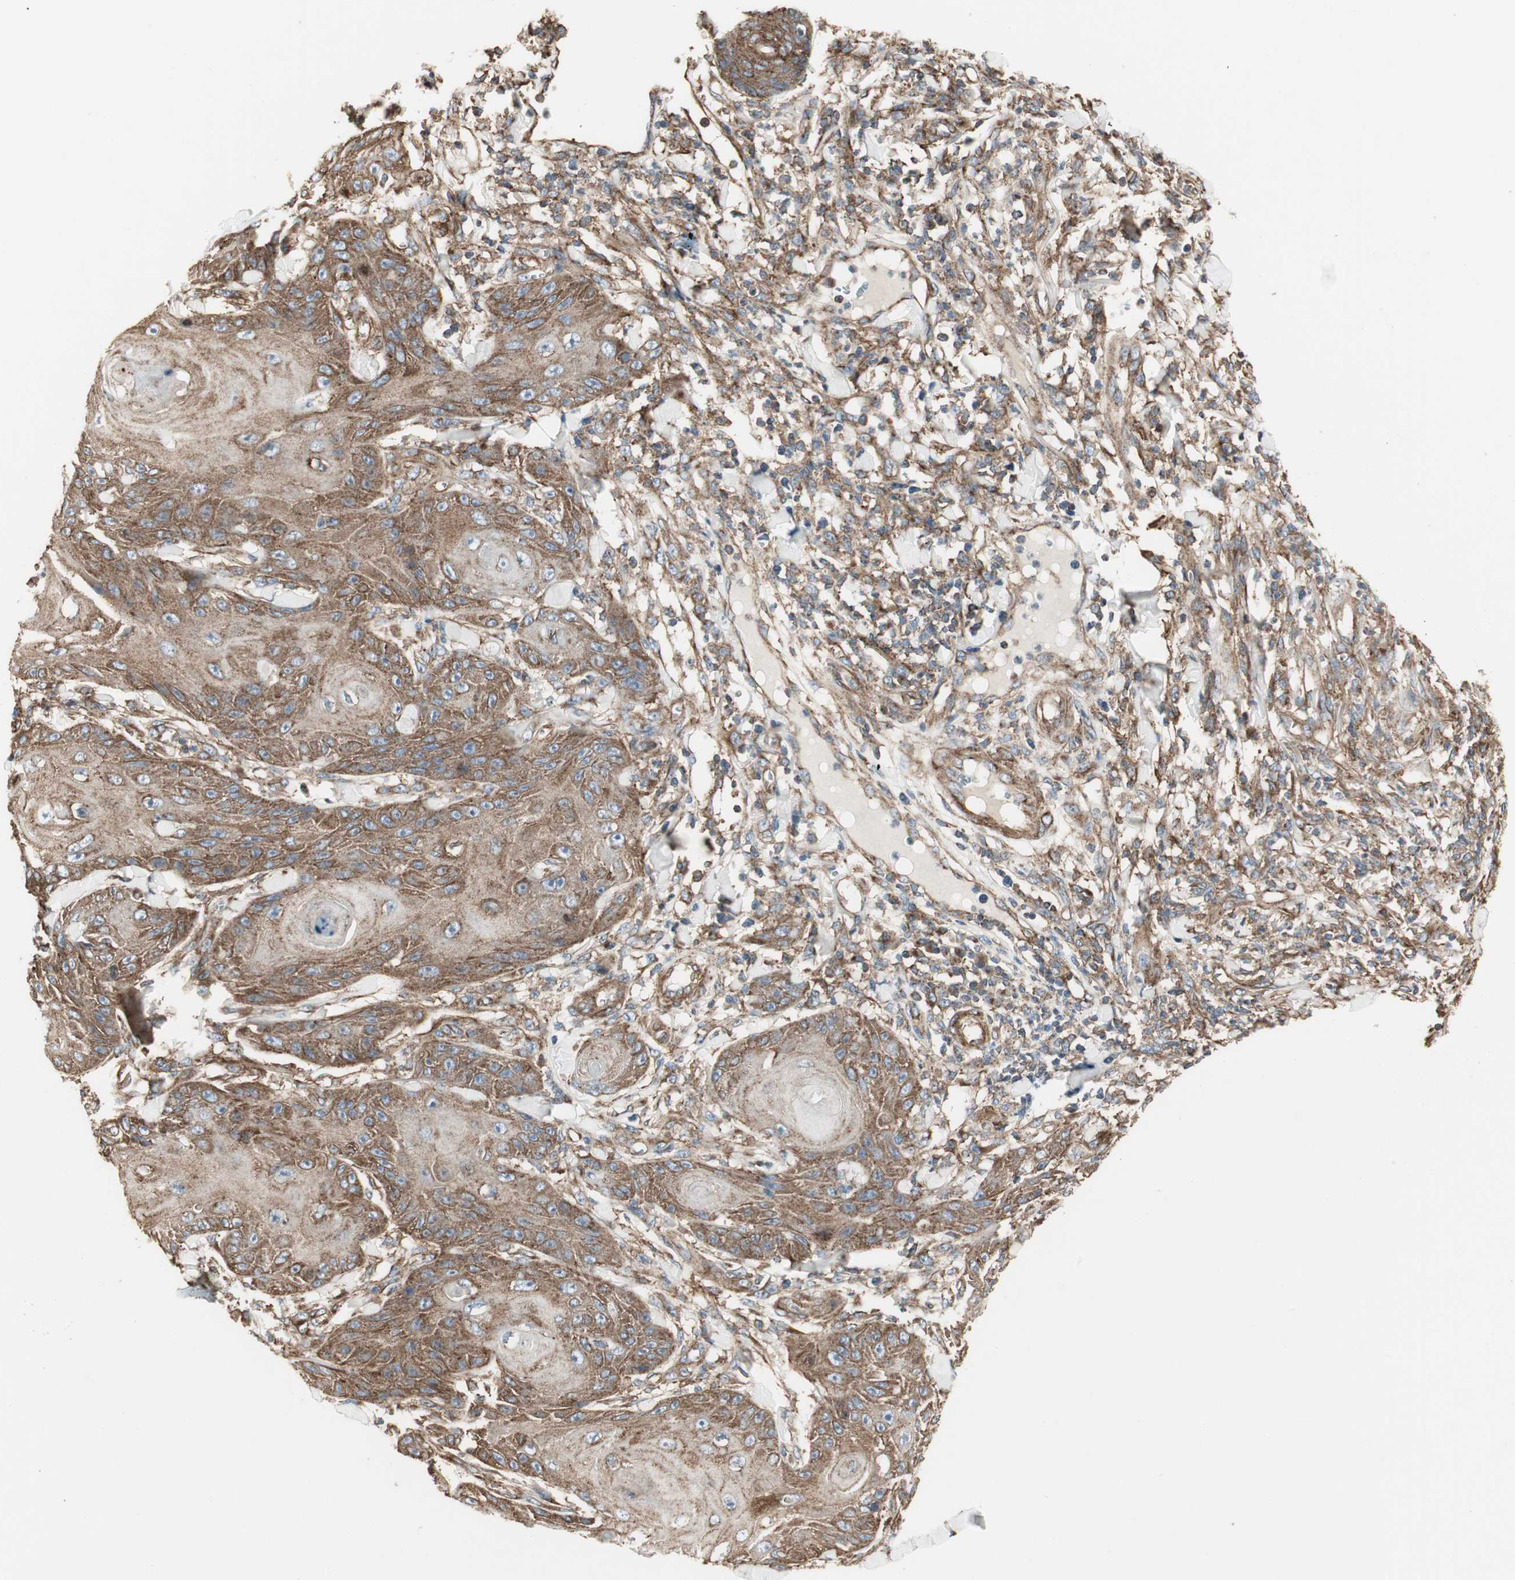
{"staining": {"intensity": "strong", "quantity": ">75%", "location": "cytoplasmic/membranous"}, "tissue": "skin cancer", "cell_type": "Tumor cells", "image_type": "cancer", "snomed": [{"axis": "morphology", "description": "Squamous cell carcinoma, NOS"}, {"axis": "topography", "description": "Skin"}], "caption": "Tumor cells show high levels of strong cytoplasmic/membranous expression in about >75% of cells in skin cancer (squamous cell carcinoma). Immunohistochemistry (ihc) stains the protein of interest in brown and the nuclei are stained blue.", "gene": "H6PD", "patient": {"sex": "female", "age": 78}}